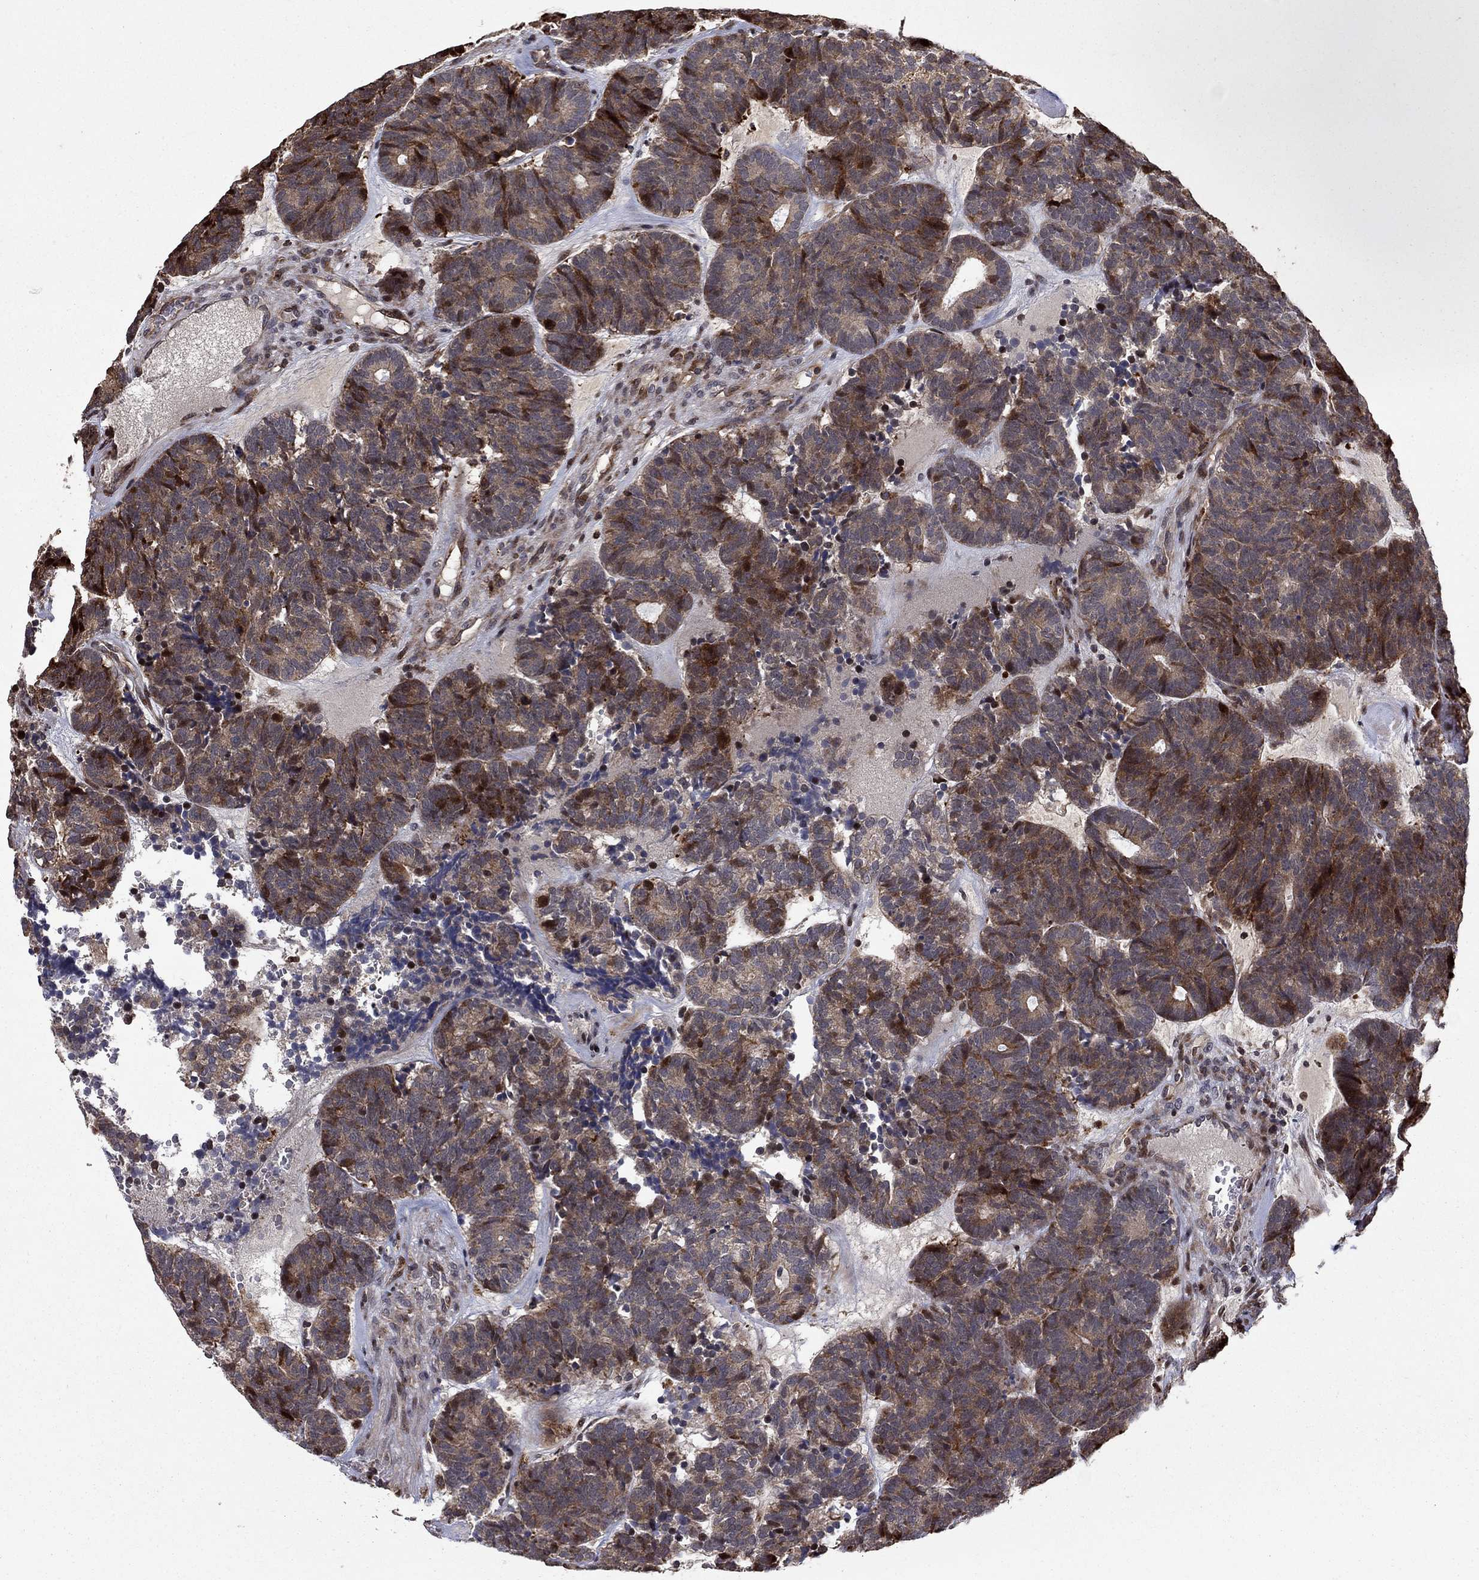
{"staining": {"intensity": "strong", "quantity": "<25%", "location": "cytoplasmic/membranous"}, "tissue": "head and neck cancer", "cell_type": "Tumor cells", "image_type": "cancer", "snomed": [{"axis": "morphology", "description": "Adenocarcinoma, NOS"}, {"axis": "topography", "description": "Head-Neck"}], "caption": "Immunohistochemical staining of human head and neck cancer displays medium levels of strong cytoplasmic/membranous protein positivity in approximately <25% of tumor cells. (DAB IHC, brown staining for protein, blue staining for nuclei).", "gene": "LPCAT4", "patient": {"sex": "female", "age": 81}}